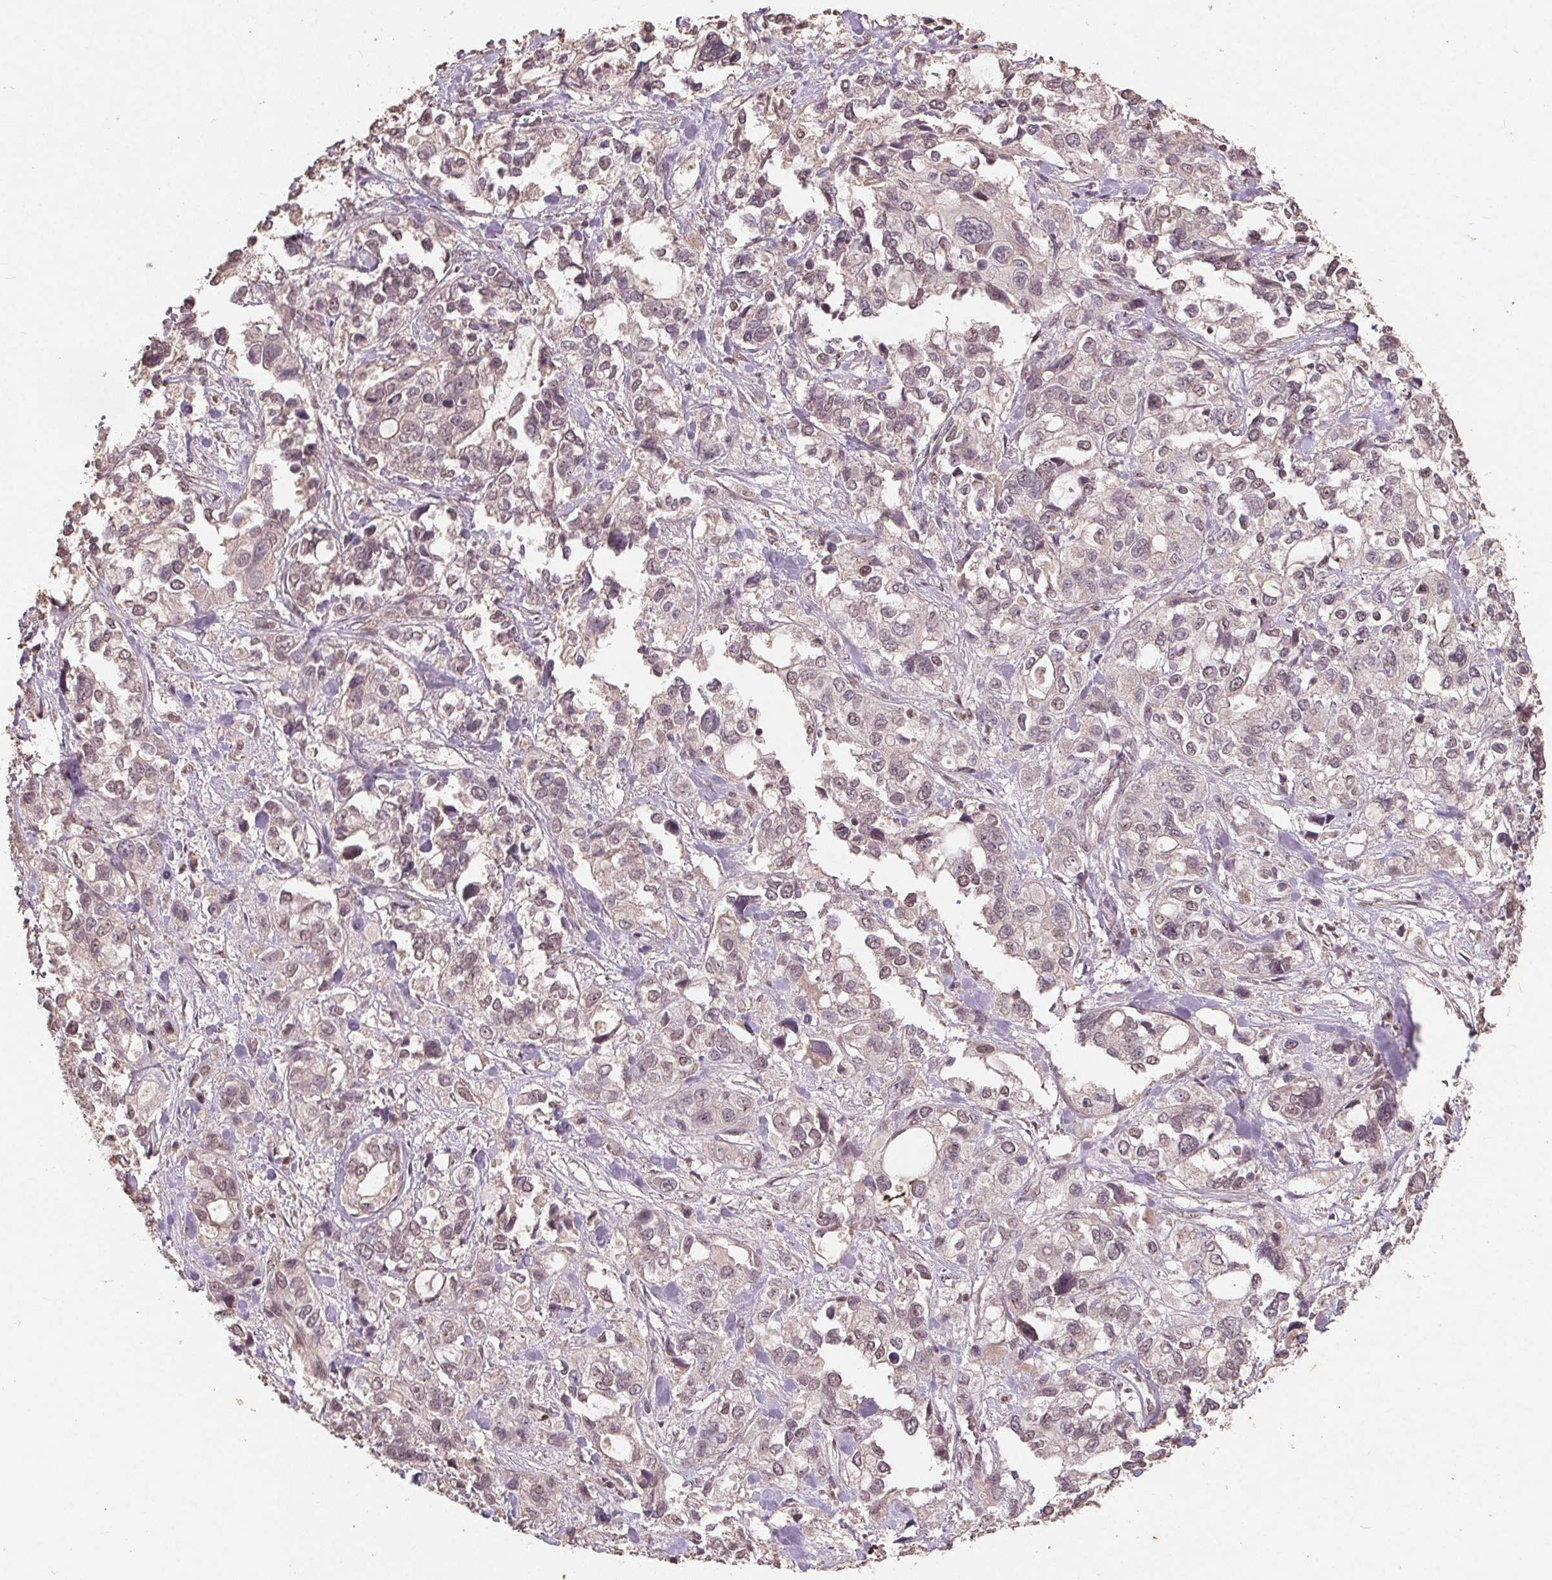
{"staining": {"intensity": "weak", "quantity": "25%-75%", "location": "cytoplasmic/membranous,nuclear"}, "tissue": "stomach cancer", "cell_type": "Tumor cells", "image_type": "cancer", "snomed": [{"axis": "morphology", "description": "Adenocarcinoma, NOS"}, {"axis": "topography", "description": "Stomach, upper"}], "caption": "DAB (3,3'-diaminobenzidine) immunohistochemical staining of human stomach cancer (adenocarcinoma) demonstrates weak cytoplasmic/membranous and nuclear protein staining in approximately 25%-75% of tumor cells.", "gene": "DNMT3B", "patient": {"sex": "female", "age": 81}}